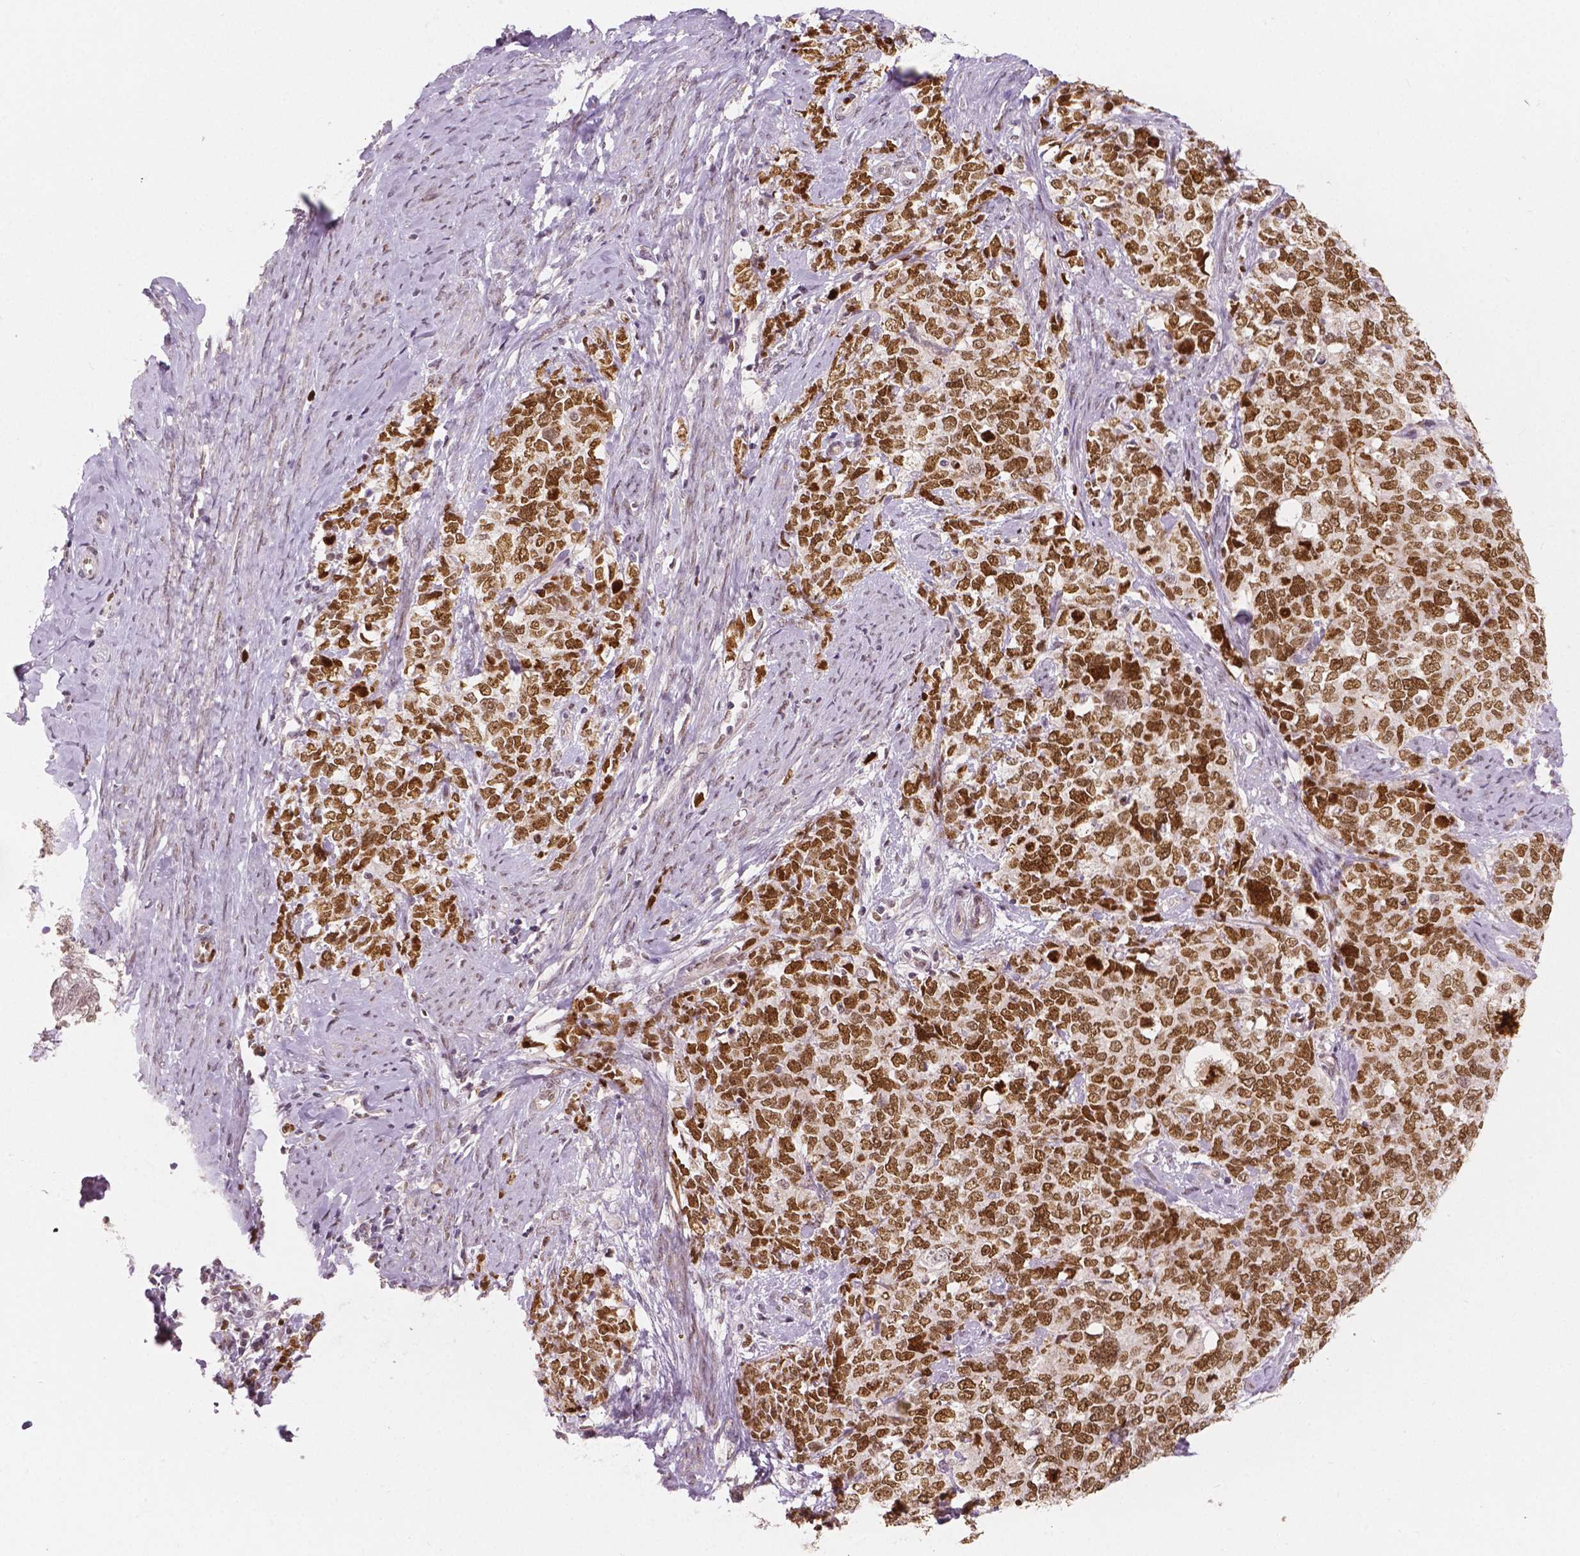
{"staining": {"intensity": "strong", "quantity": ">75%", "location": "nuclear"}, "tissue": "cervical cancer", "cell_type": "Tumor cells", "image_type": "cancer", "snomed": [{"axis": "morphology", "description": "Squamous cell carcinoma, NOS"}, {"axis": "topography", "description": "Cervix"}], "caption": "Brown immunohistochemical staining in human cervical cancer (squamous cell carcinoma) exhibits strong nuclear expression in about >75% of tumor cells. The staining is performed using DAB (3,3'-diaminobenzidine) brown chromogen to label protein expression. The nuclei are counter-stained blue using hematoxylin.", "gene": "NSD2", "patient": {"sex": "female", "age": 63}}